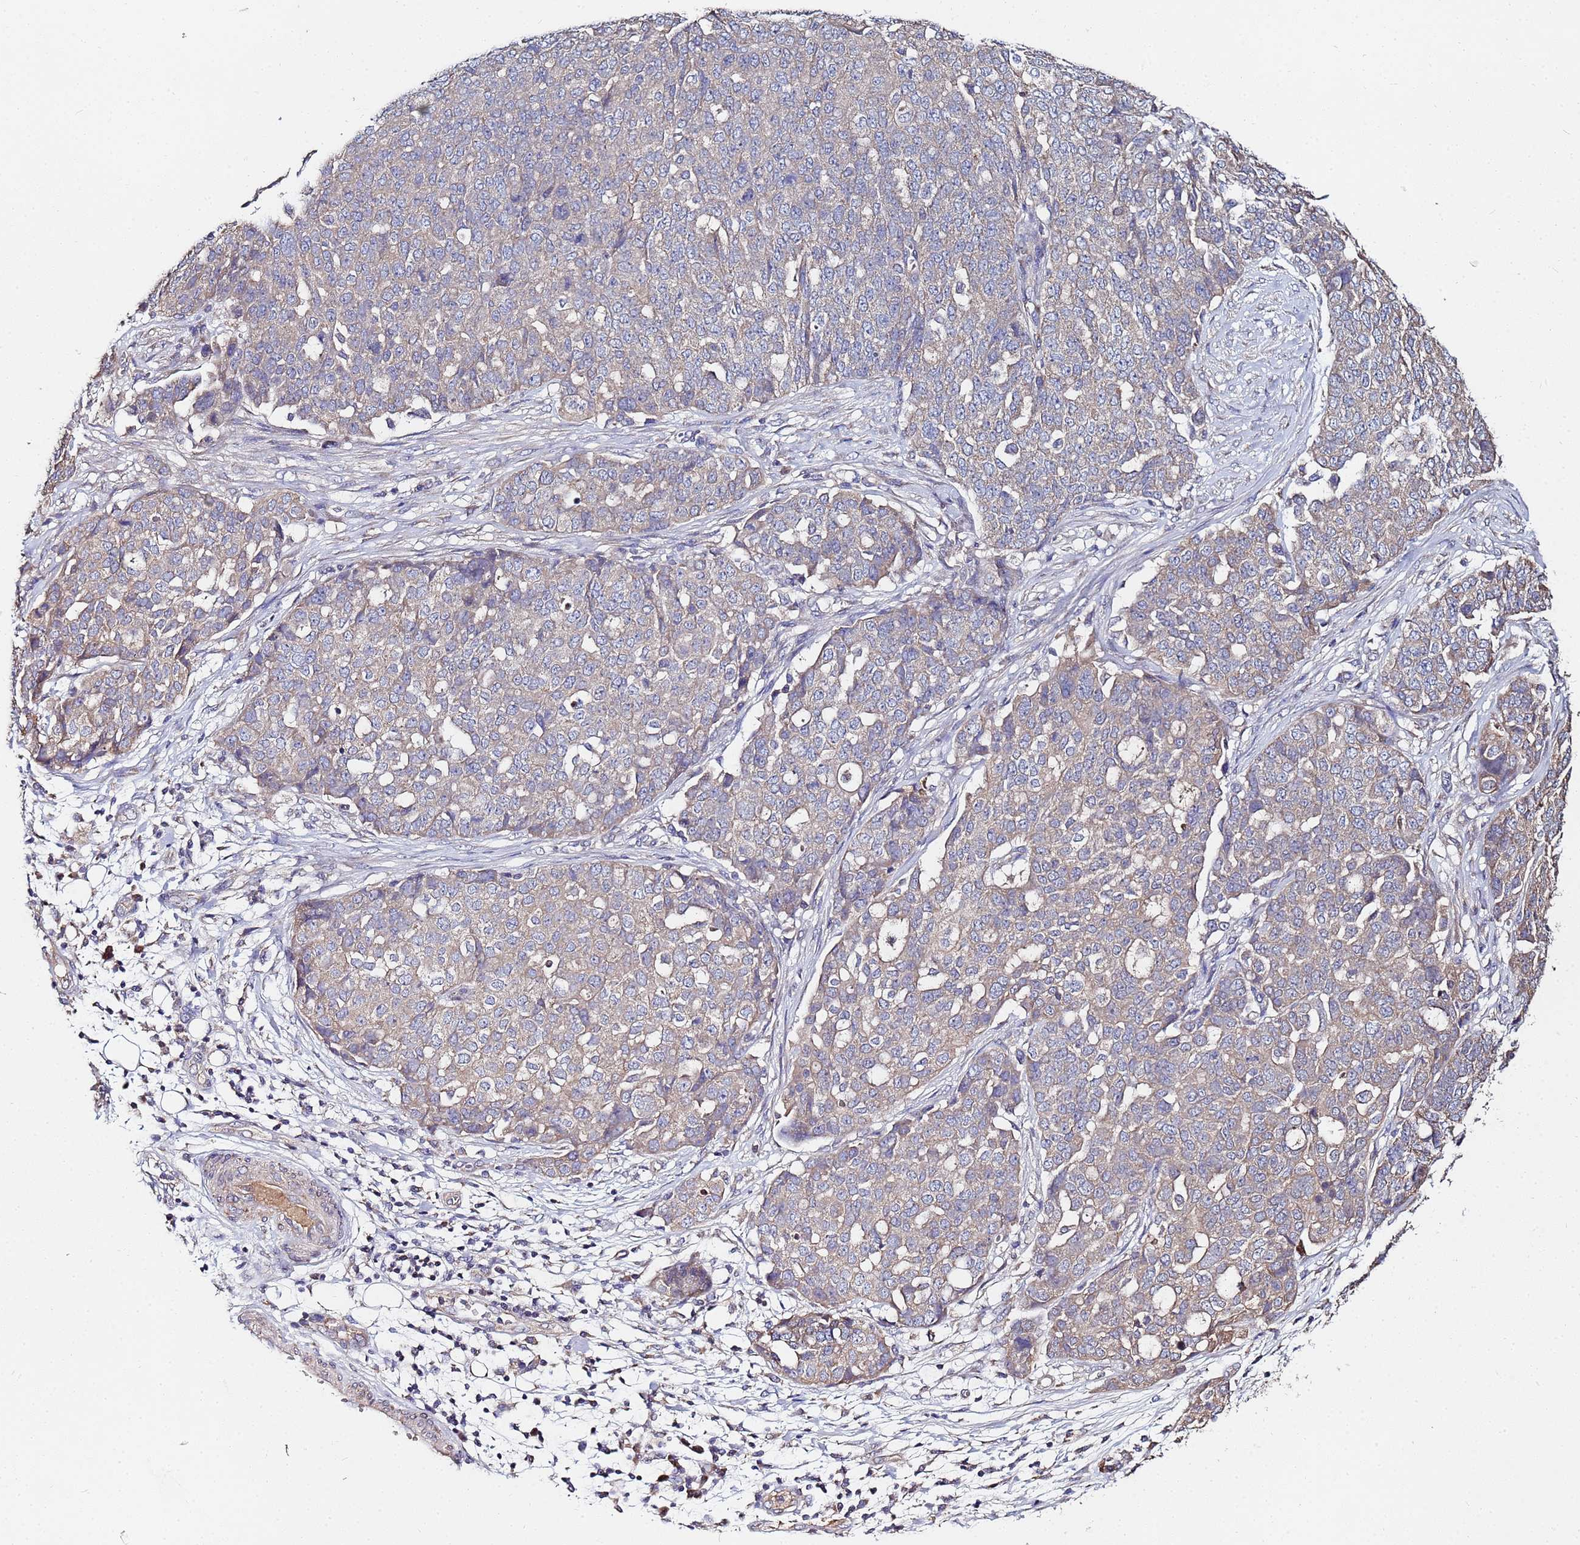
{"staining": {"intensity": "negative", "quantity": "none", "location": "none"}, "tissue": "ovarian cancer", "cell_type": "Tumor cells", "image_type": "cancer", "snomed": [{"axis": "morphology", "description": "Cystadenocarcinoma, serous, NOS"}, {"axis": "topography", "description": "Soft tissue"}, {"axis": "topography", "description": "Ovary"}], "caption": "There is no significant expression in tumor cells of ovarian serous cystadenocarcinoma.", "gene": "C5orf34", "patient": {"sex": "female", "age": 57}}